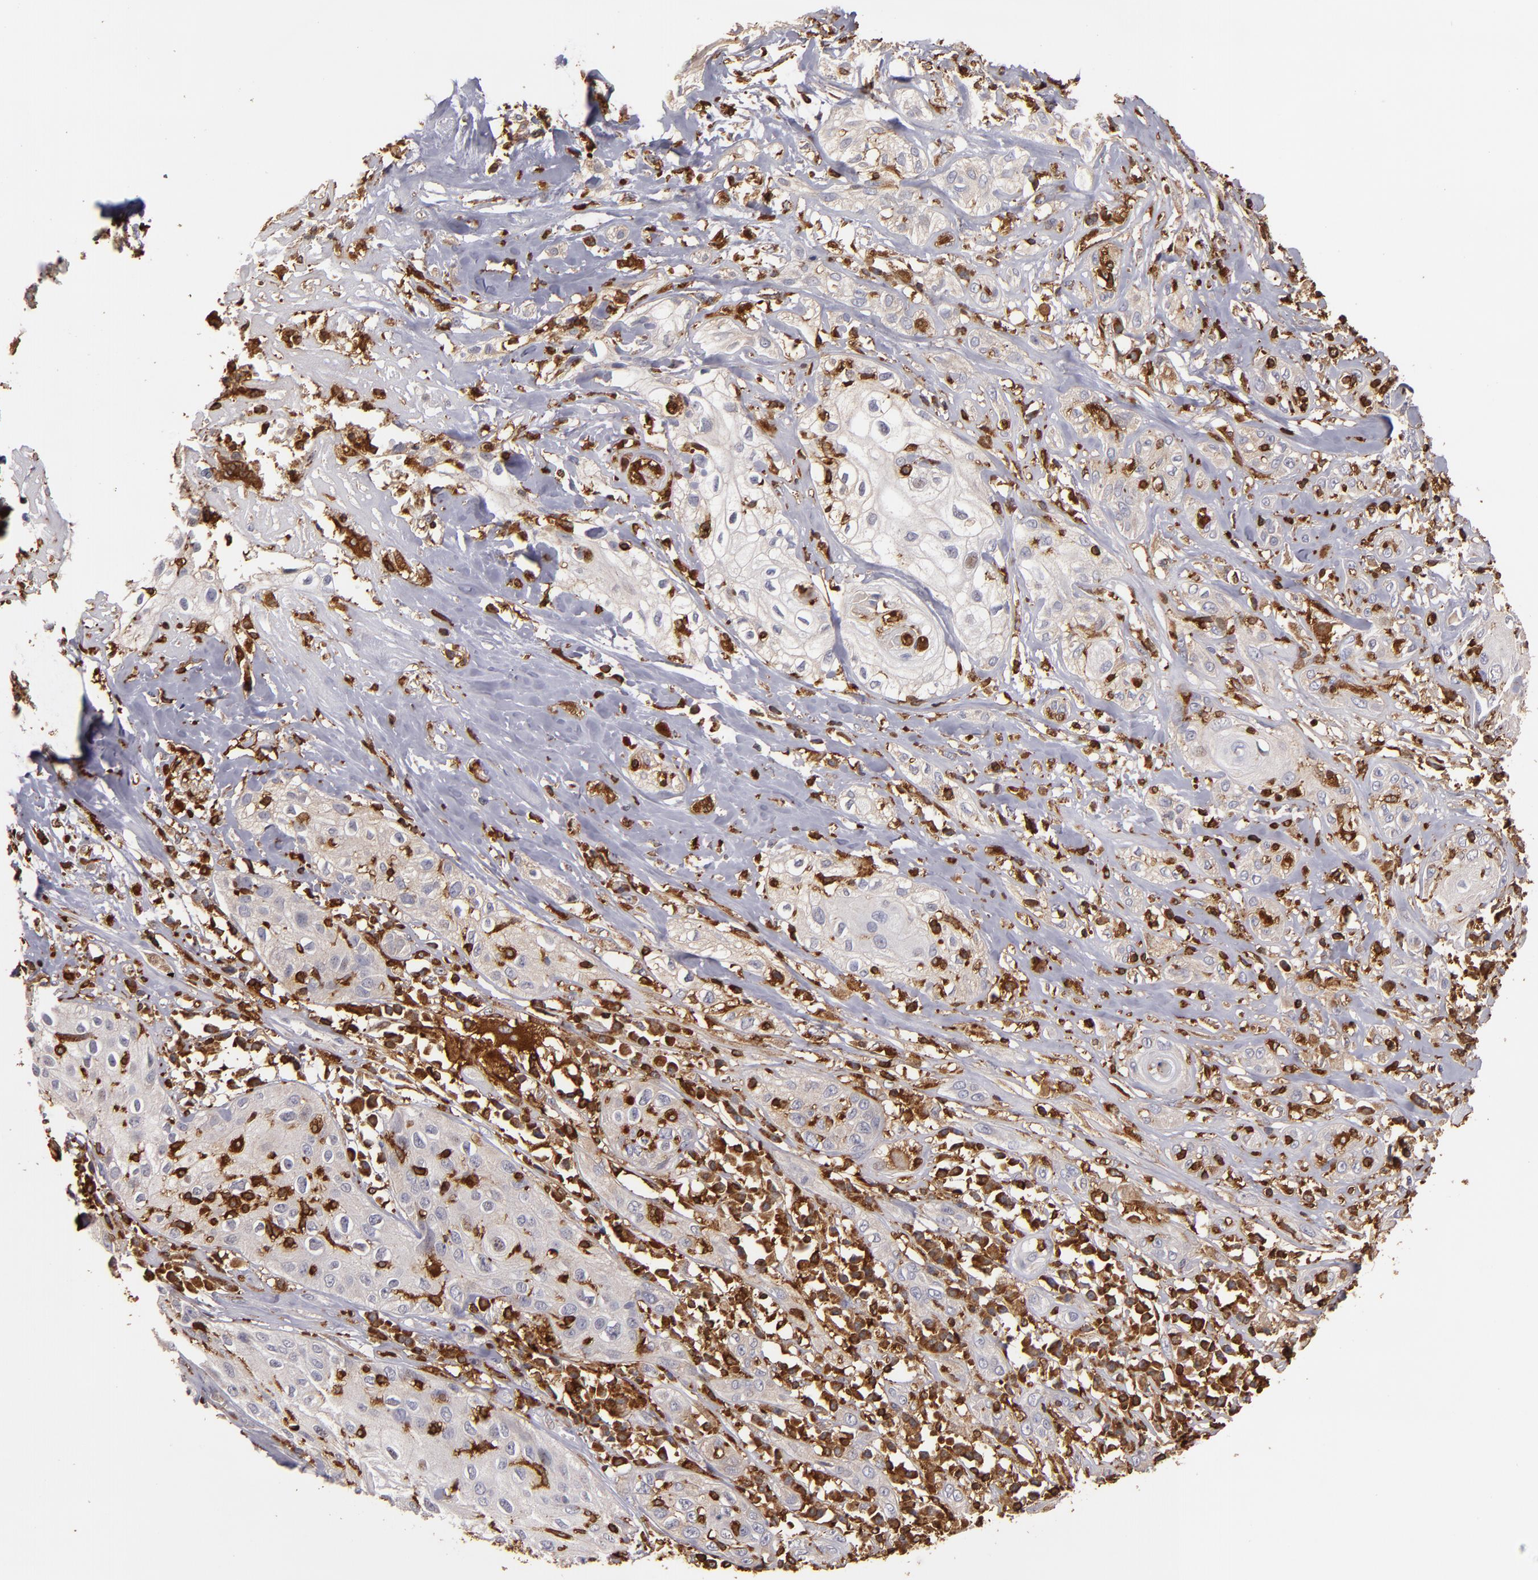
{"staining": {"intensity": "weak", "quantity": "<25%", "location": "cytoplasmic/membranous"}, "tissue": "skin cancer", "cell_type": "Tumor cells", "image_type": "cancer", "snomed": [{"axis": "morphology", "description": "Squamous cell carcinoma, NOS"}, {"axis": "topography", "description": "Skin"}], "caption": "IHC of skin cancer displays no positivity in tumor cells.", "gene": "WAS", "patient": {"sex": "male", "age": 65}}